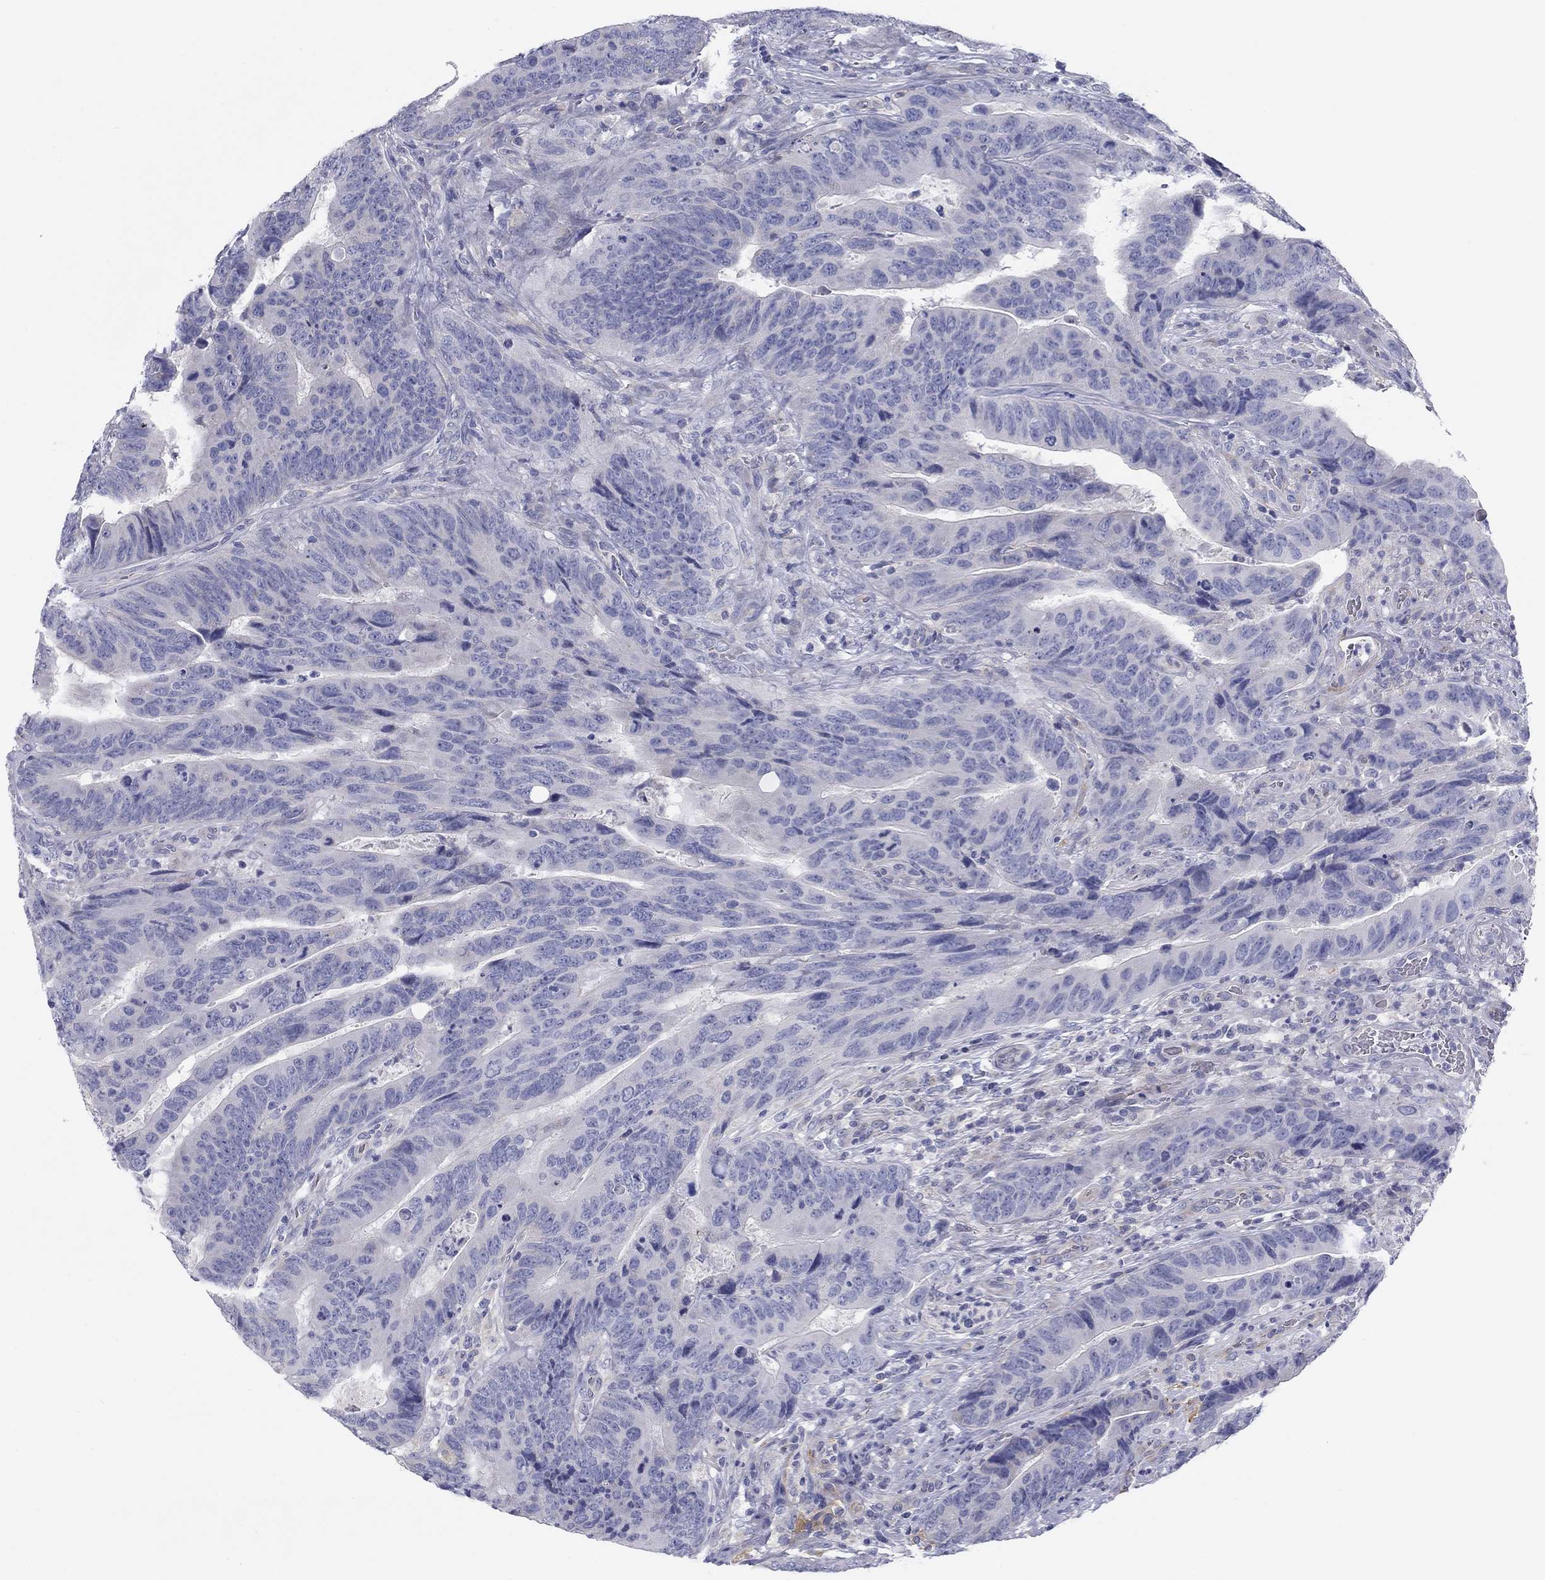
{"staining": {"intensity": "negative", "quantity": "none", "location": "none"}, "tissue": "colorectal cancer", "cell_type": "Tumor cells", "image_type": "cancer", "snomed": [{"axis": "morphology", "description": "Adenocarcinoma, NOS"}, {"axis": "topography", "description": "Colon"}], "caption": "This is a histopathology image of immunohistochemistry (IHC) staining of adenocarcinoma (colorectal), which shows no expression in tumor cells.", "gene": "SEPTIN3", "patient": {"sex": "female", "age": 56}}